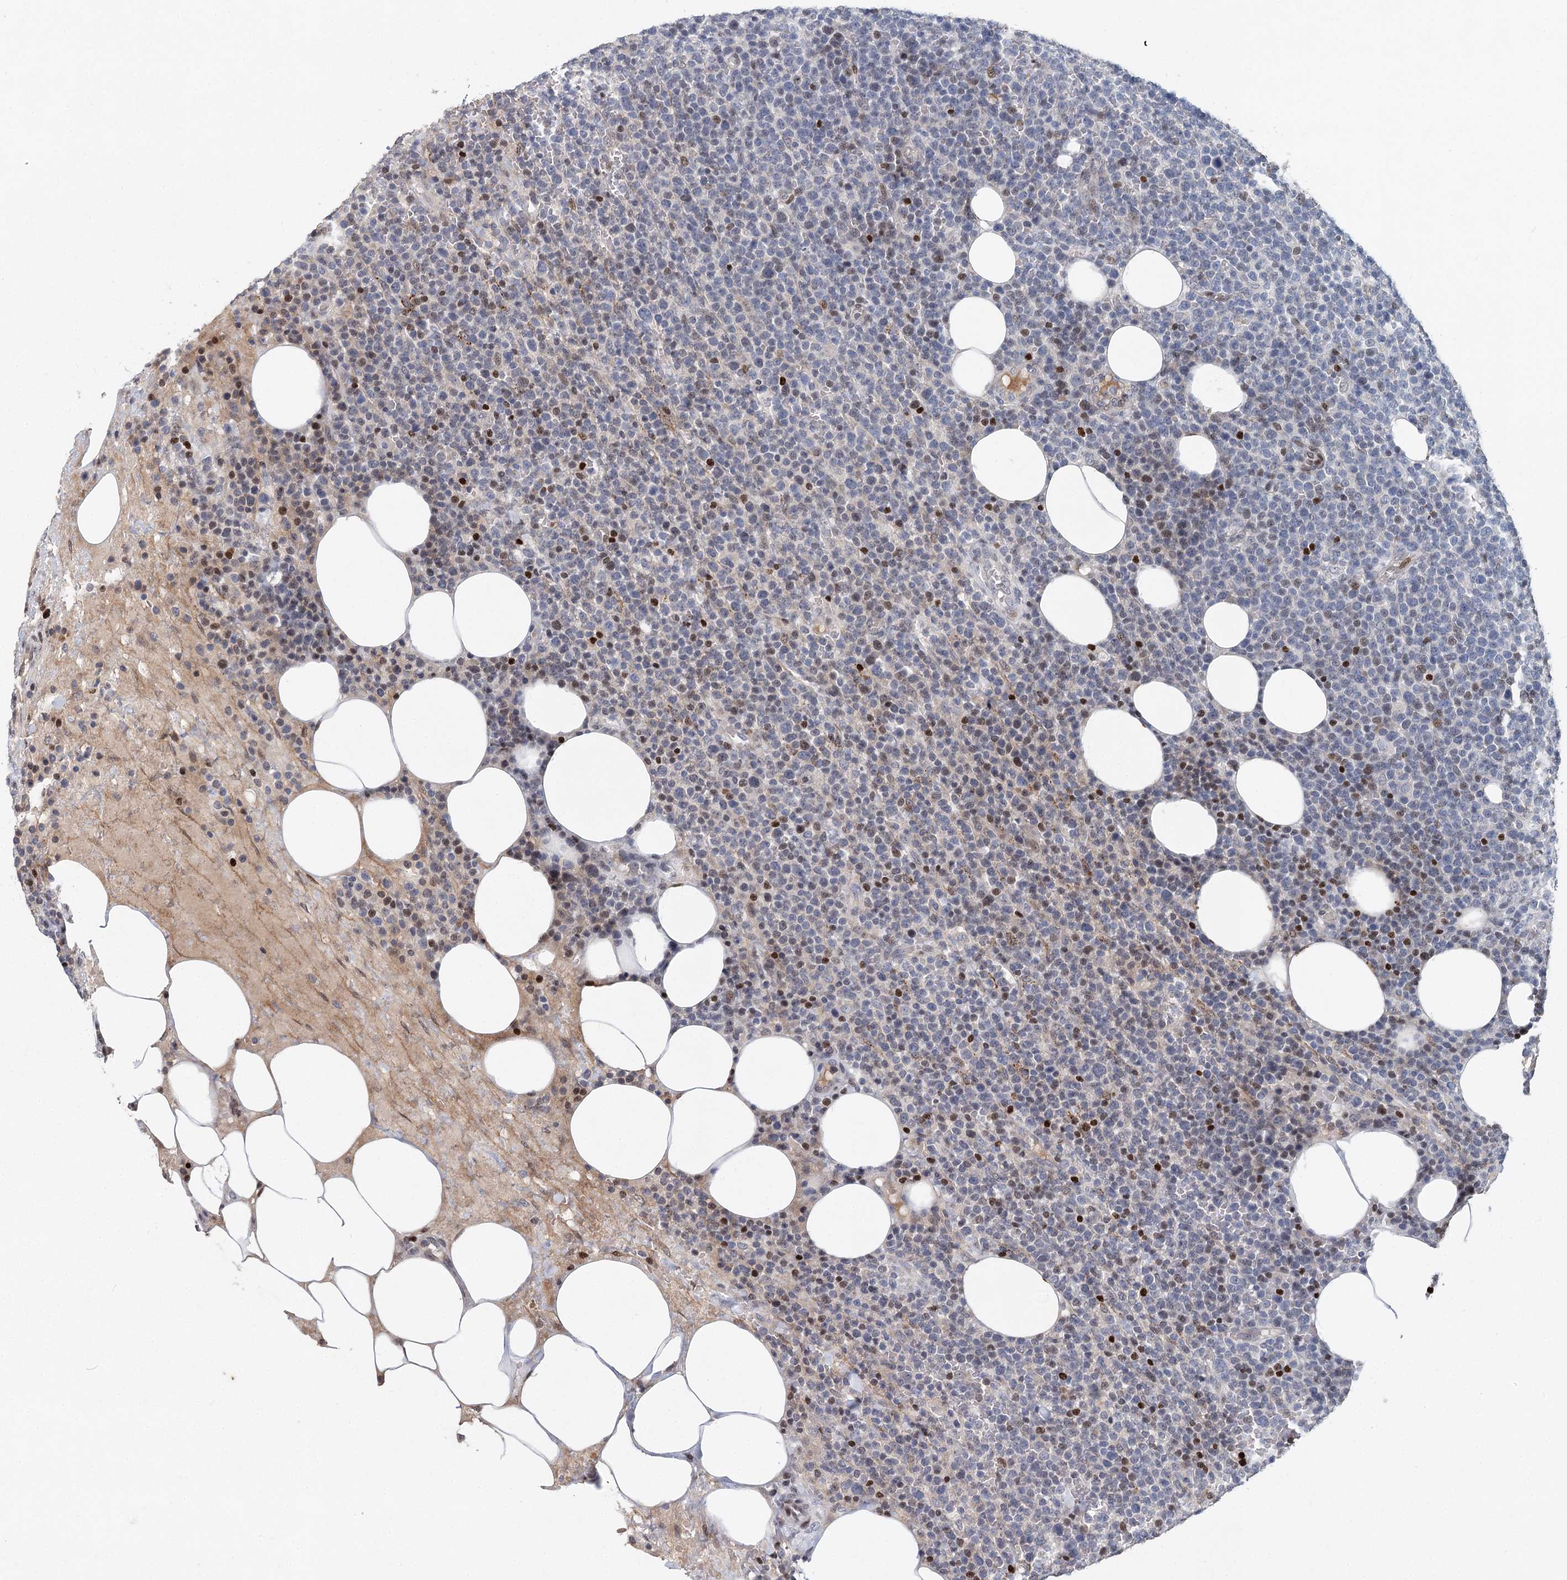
{"staining": {"intensity": "moderate", "quantity": "<25%", "location": "nuclear"}, "tissue": "lymphoma", "cell_type": "Tumor cells", "image_type": "cancer", "snomed": [{"axis": "morphology", "description": "Malignant lymphoma, non-Hodgkin's type, High grade"}, {"axis": "topography", "description": "Lymph node"}], "caption": "Tumor cells demonstrate low levels of moderate nuclear expression in approximately <25% of cells in high-grade malignant lymphoma, non-Hodgkin's type.", "gene": "FRMD4A", "patient": {"sex": "male", "age": 61}}